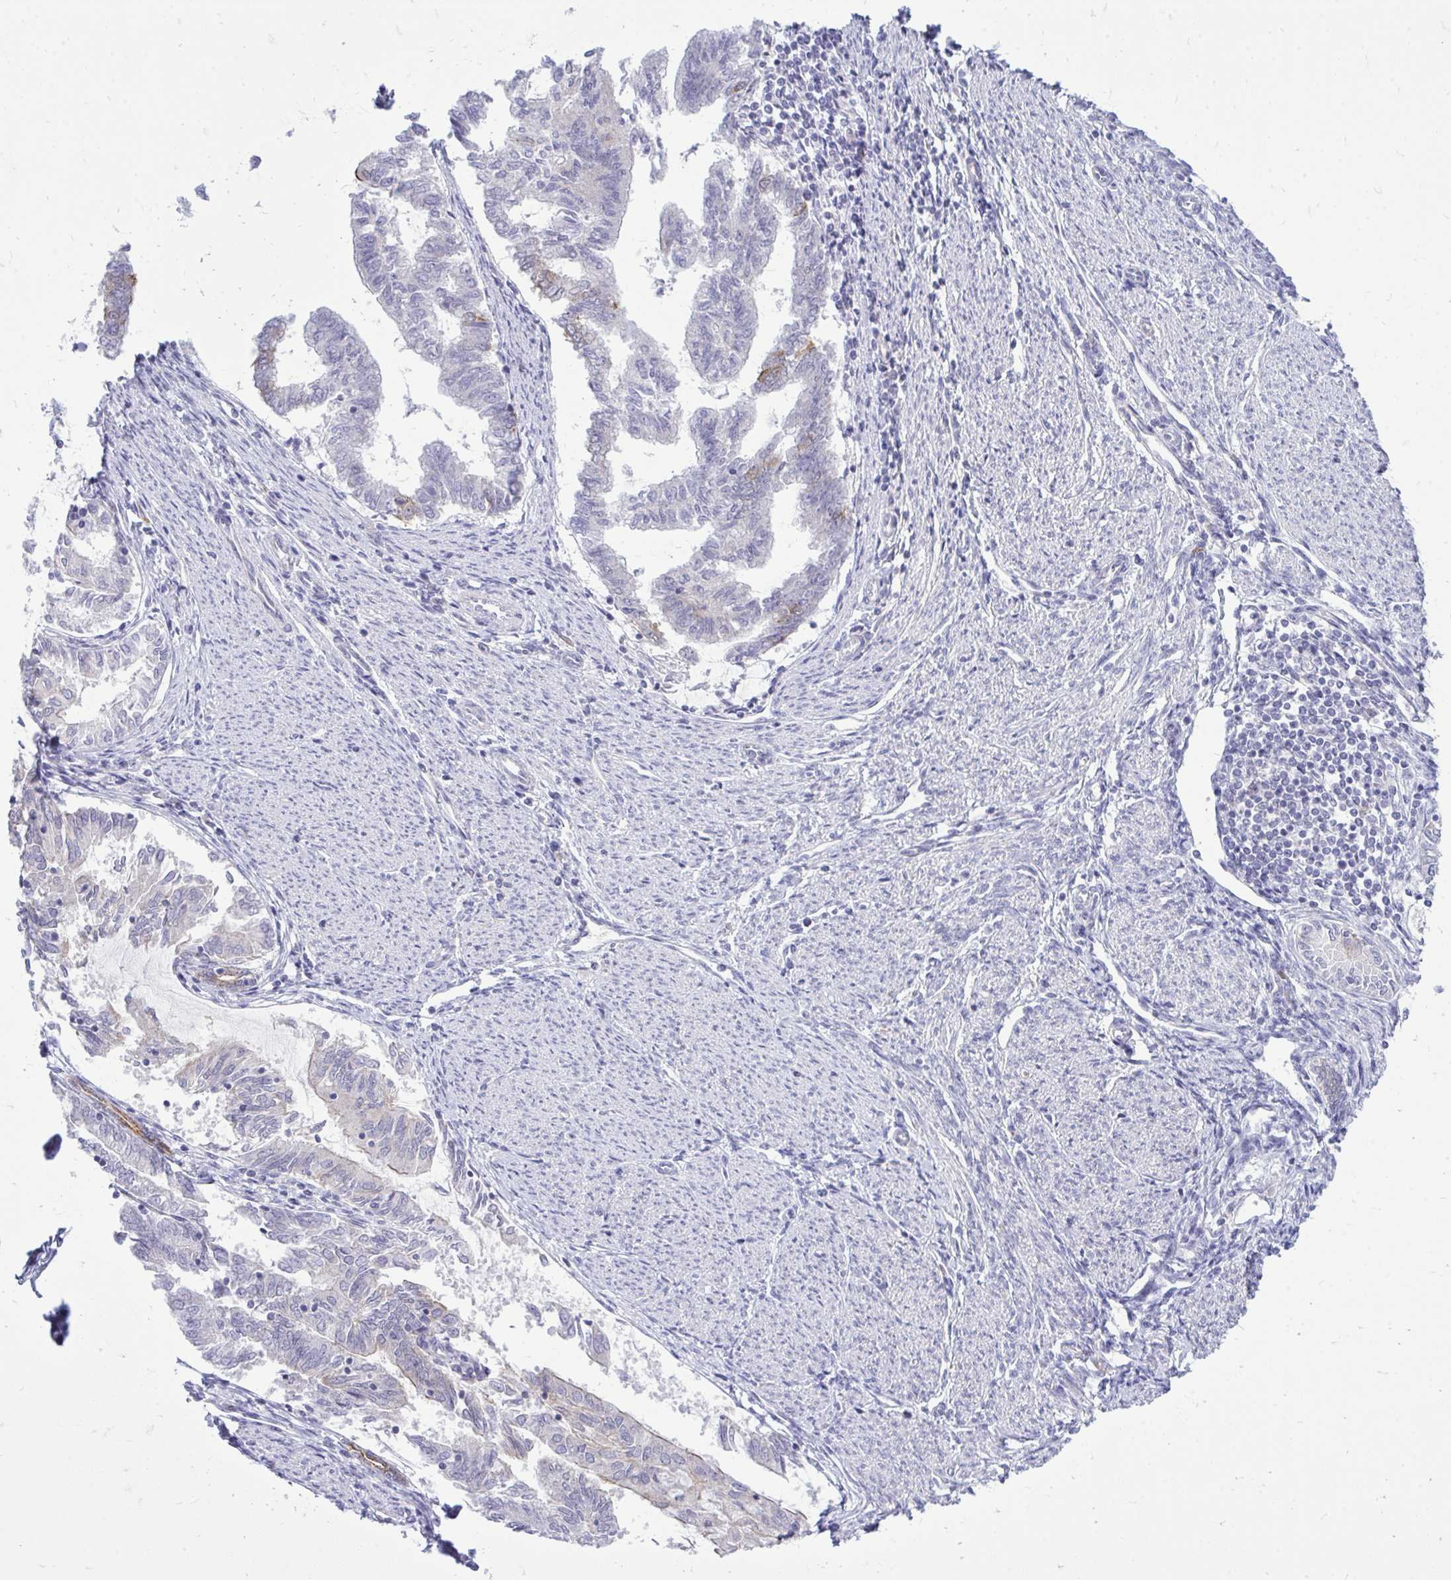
{"staining": {"intensity": "moderate", "quantity": "<25%", "location": "cytoplasmic/membranous"}, "tissue": "endometrial cancer", "cell_type": "Tumor cells", "image_type": "cancer", "snomed": [{"axis": "morphology", "description": "Adenocarcinoma, NOS"}, {"axis": "topography", "description": "Endometrium"}], "caption": "Protein expression analysis of human endometrial cancer reveals moderate cytoplasmic/membranous staining in about <25% of tumor cells. (Brightfield microscopy of DAB IHC at high magnification).", "gene": "SPTBN2", "patient": {"sex": "female", "age": 79}}